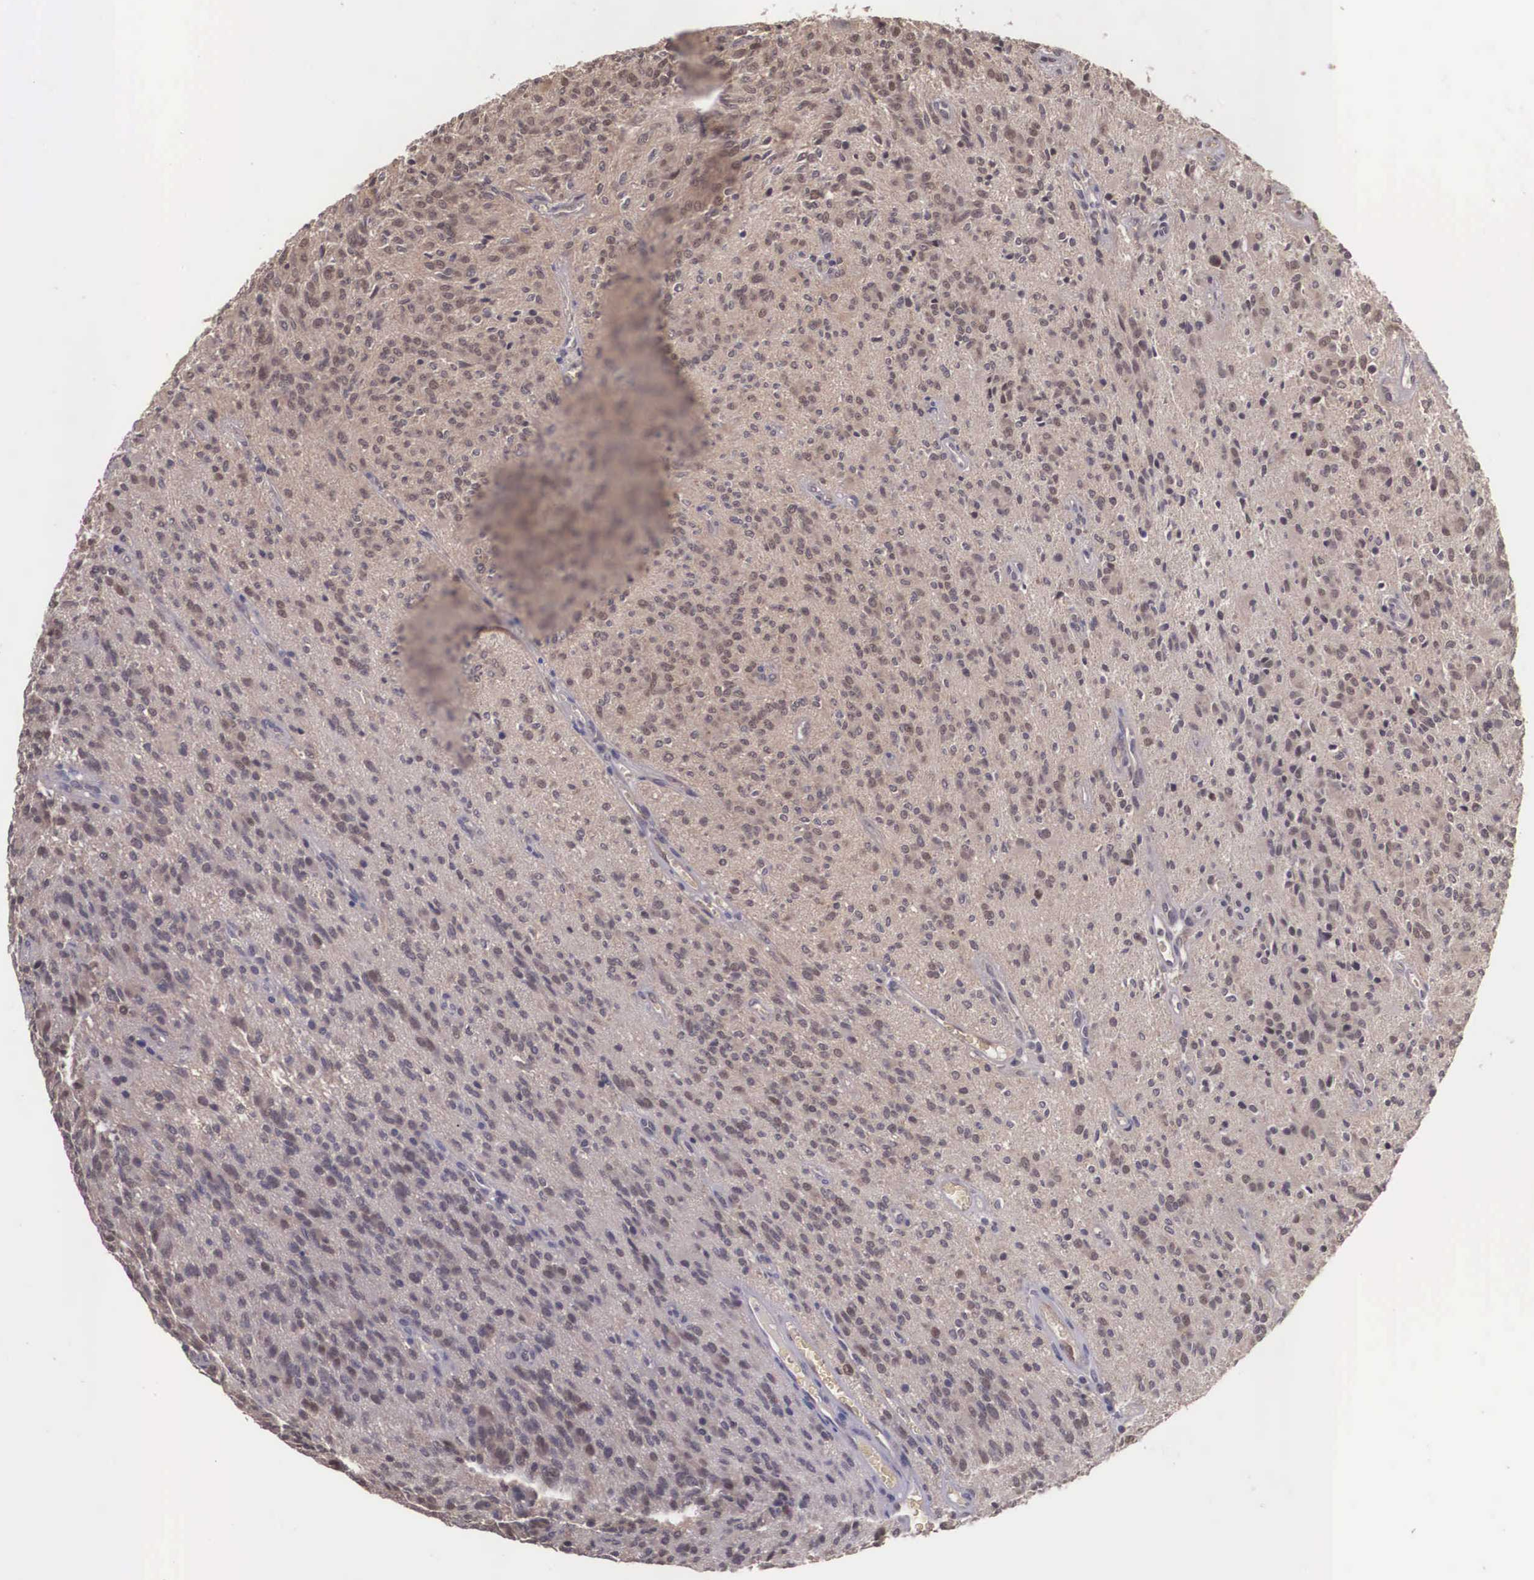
{"staining": {"intensity": "weak", "quantity": ">75%", "location": "cytoplasmic/membranous"}, "tissue": "glioma", "cell_type": "Tumor cells", "image_type": "cancer", "snomed": [{"axis": "morphology", "description": "Glioma, malignant, Low grade"}, {"axis": "topography", "description": "Brain"}], "caption": "A histopathology image of human glioma stained for a protein shows weak cytoplasmic/membranous brown staining in tumor cells.", "gene": "VASH1", "patient": {"sex": "female", "age": 15}}